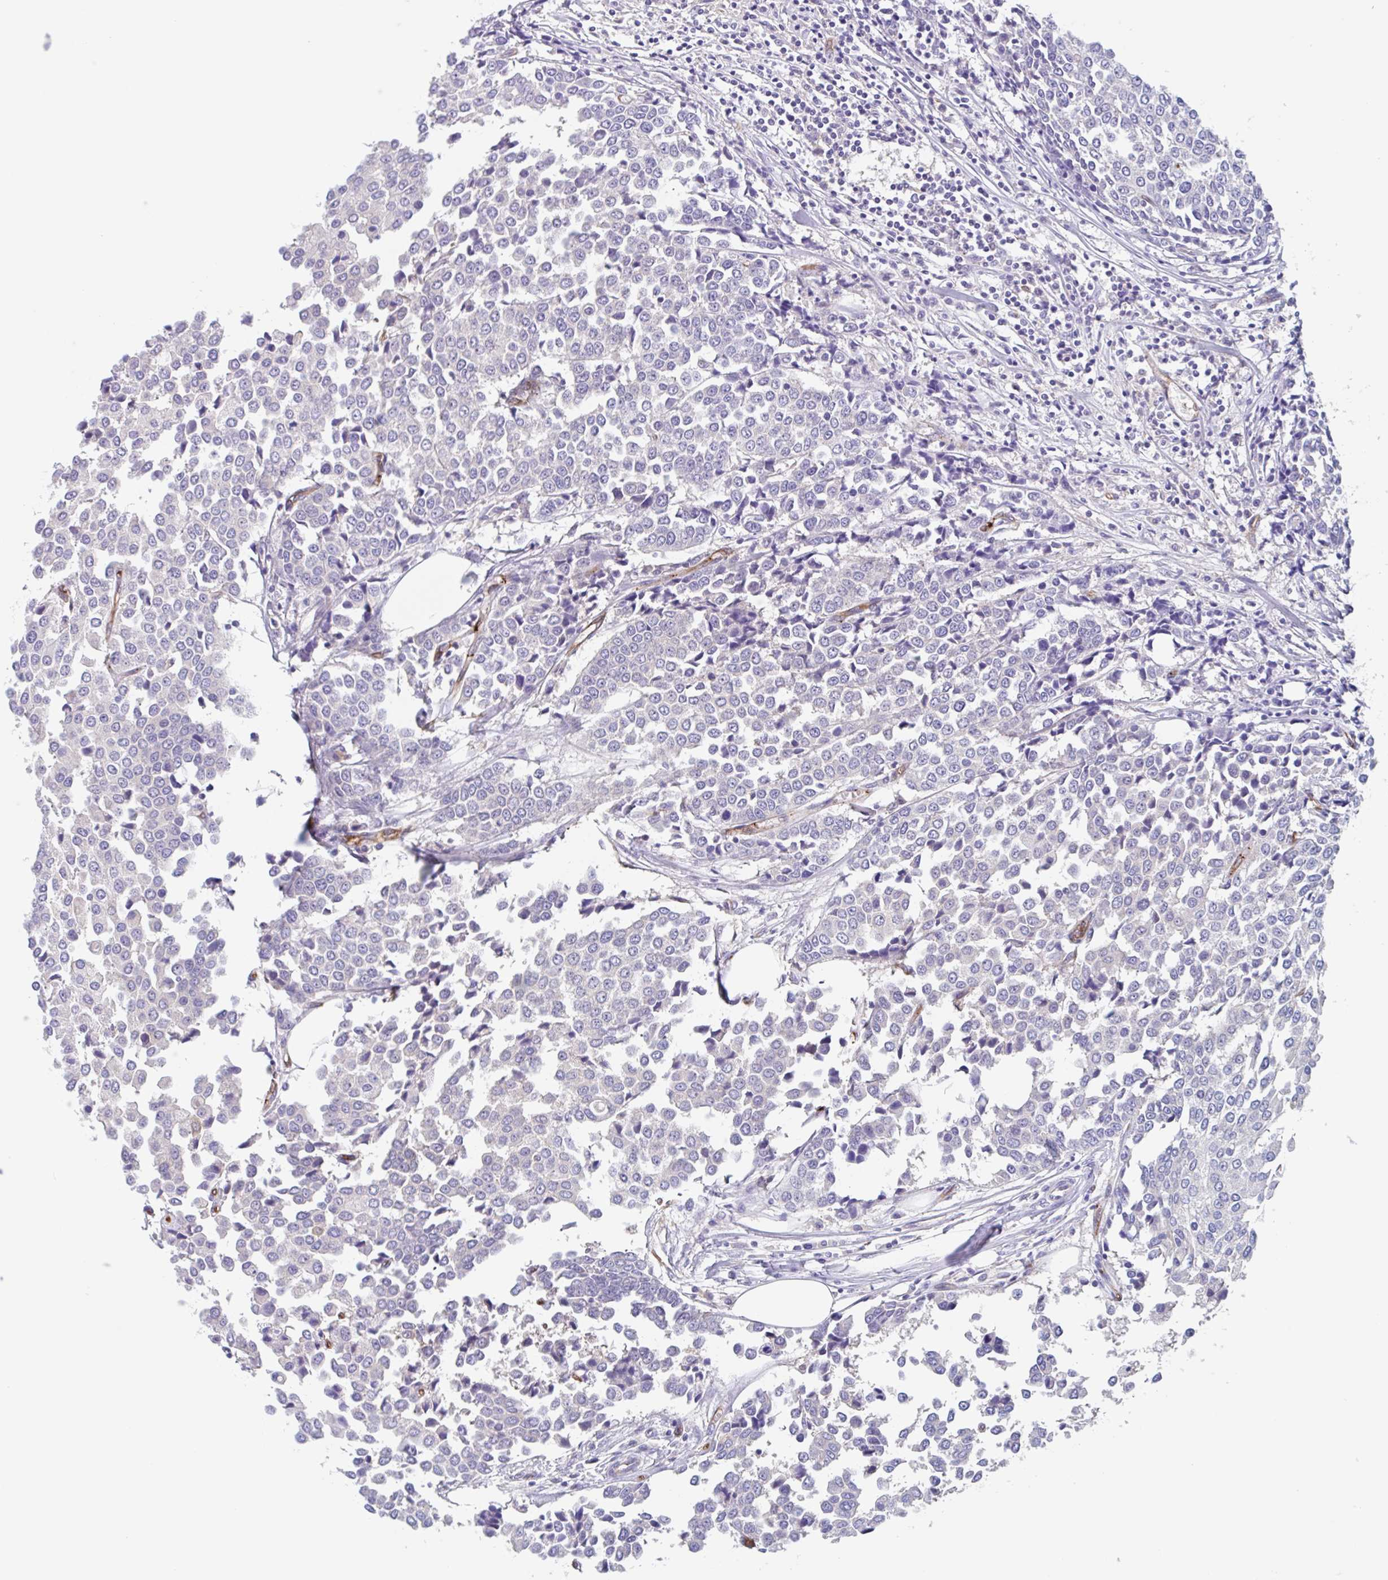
{"staining": {"intensity": "negative", "quantity": "none", "location": "none"}, "tissue": "breast cancer", "cell_type": "Tumor cells", "image_type": "cancer", "snomed": [{"axis": "morphology", "description": "Duct carcinoma"}, {"axis": "topography", "description": "Breast"}], "caption": "The photomicrograph demonstrates no significant positivity in tumor cells of breast cancer. The staining is performed using DAB (3,3'-diaminobenzidine) brown chromogen with nuclei counter-stained in using hematoxylin.", "gene": "EHD4", "patient": {"sex": "female", "age": 80}}